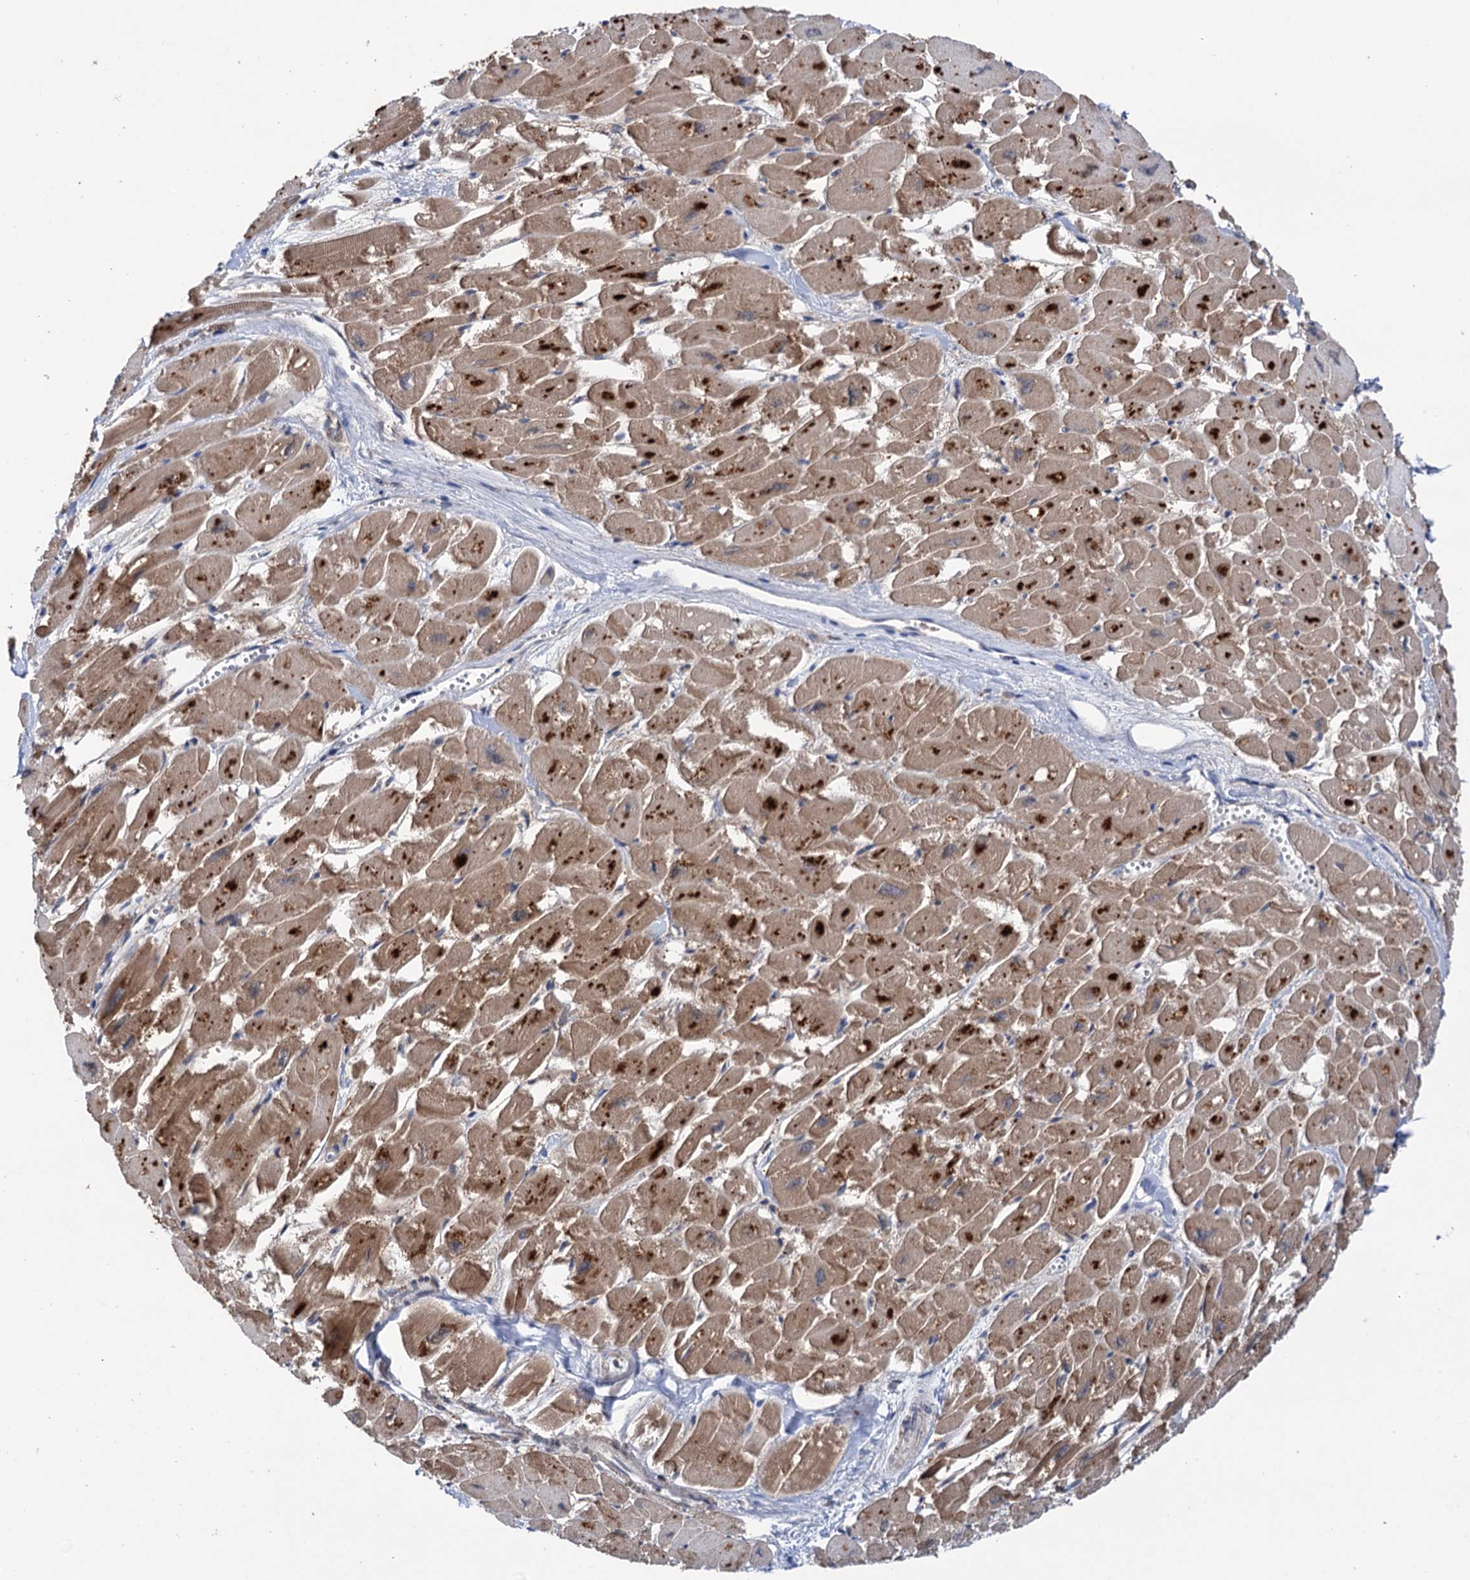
{"staining": {"intensity": "strong", "quantity": "25%-75%", "location": "cytoplasmic/membranous"}, "tissue": "heart muscle", "cell_type": "Cardiomyocytes", "image_type": "normal", "snomed": [{"axis": "morphology", "description": "Normal tissue, NOS"}, {"axis": "topography", "description": "Heart"}], "caption": "A histopathology image of heart muscle stained for a protein displays strong cytoplasmic/membranous brown staining in cardiomyocytes. (Stains: DAB in brown, nuclei in blue, Microscopy: brightfield microscopy at high magnification).", "gene": "SUCLA2", "patient": {"sex": "male", "age": 54}}